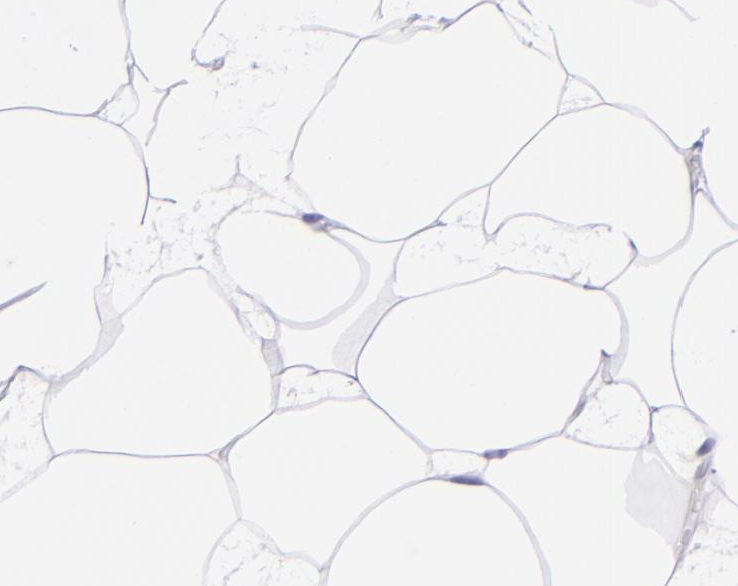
{"staining": {"intensity": "negative", "quantity": "none", "location": "none"}, "tissue": "adipose tissue", "cell_type": "Adipocytes", "image_type": "normal", "snomed": [{"axis": "morphology", "description": "Normal tissue, NOS"}, {"axis": "morphology", "description": "Duct carcinoma"}, {"axis": "topography", "description": "Breast"}, {"axis": "topography", "description": "Adipose tissue"}], "caption": "This image is of unremarkable adipose tissue stained with IHC to label a protein in brown with the nuclei are counter-stained blue. There is no staining in adipocytes. (DAB (3,3'-diaminobenzidine) IHC visualized using brightfield microscopy, high magnification).", "gene": "CD37", "patient": {"sex": "female", "age": 37}}